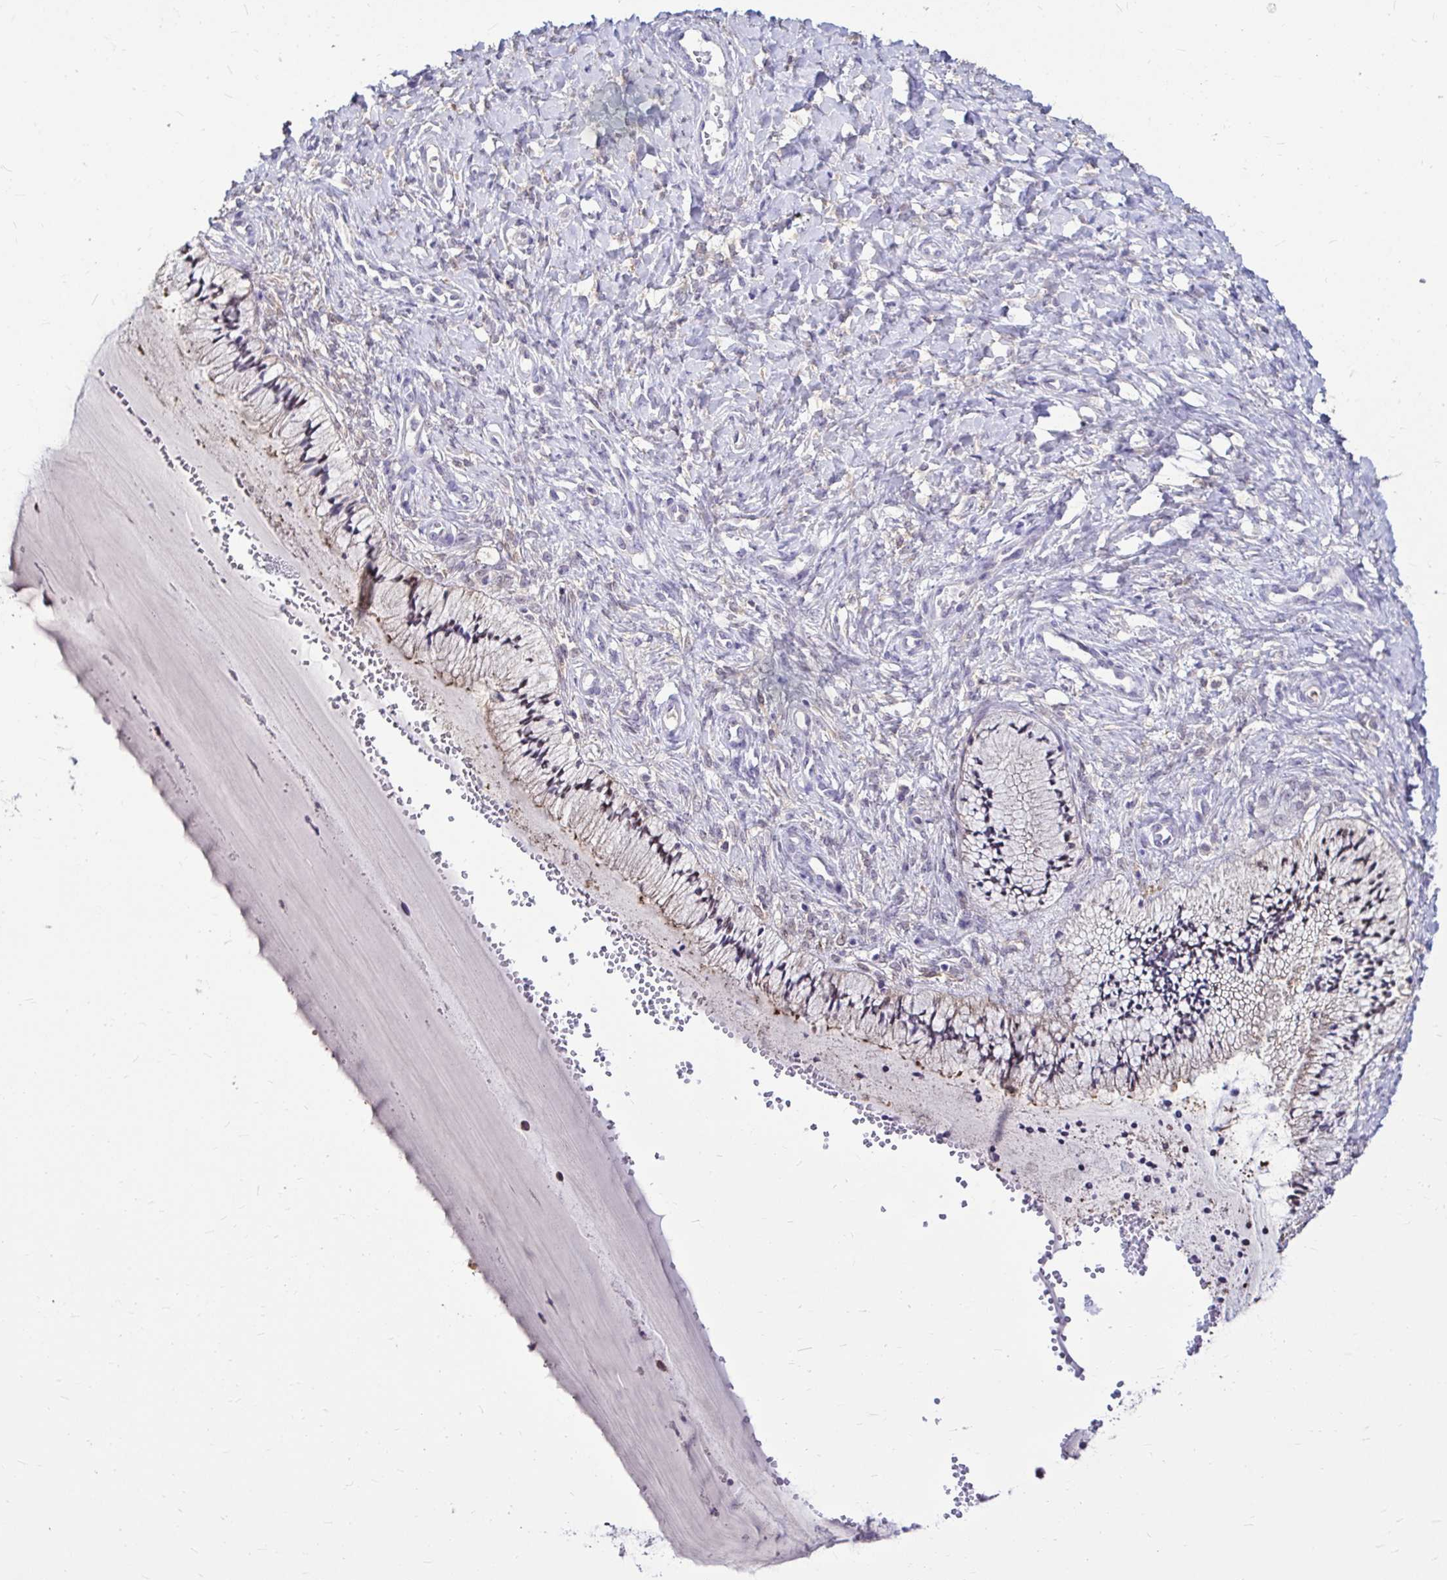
{"staining": {"intensity": "weak", "quantity": "<25%", "location": "cytoplasmic/membranous"}, "tissue": "cervix", "cell_type": "Glandular cells", "image_type": "normal", "snomed": [{"axis": "morphology", "description": "Normal tissue, NOS"}, {"axis": "topography", "description": "Cervix"}], "caption": "The photomicrograph demonstrates no staining of glandular cells in normal cervix.", "gene": "IDH1", "patient": {"sex": "female", "age": 37}}